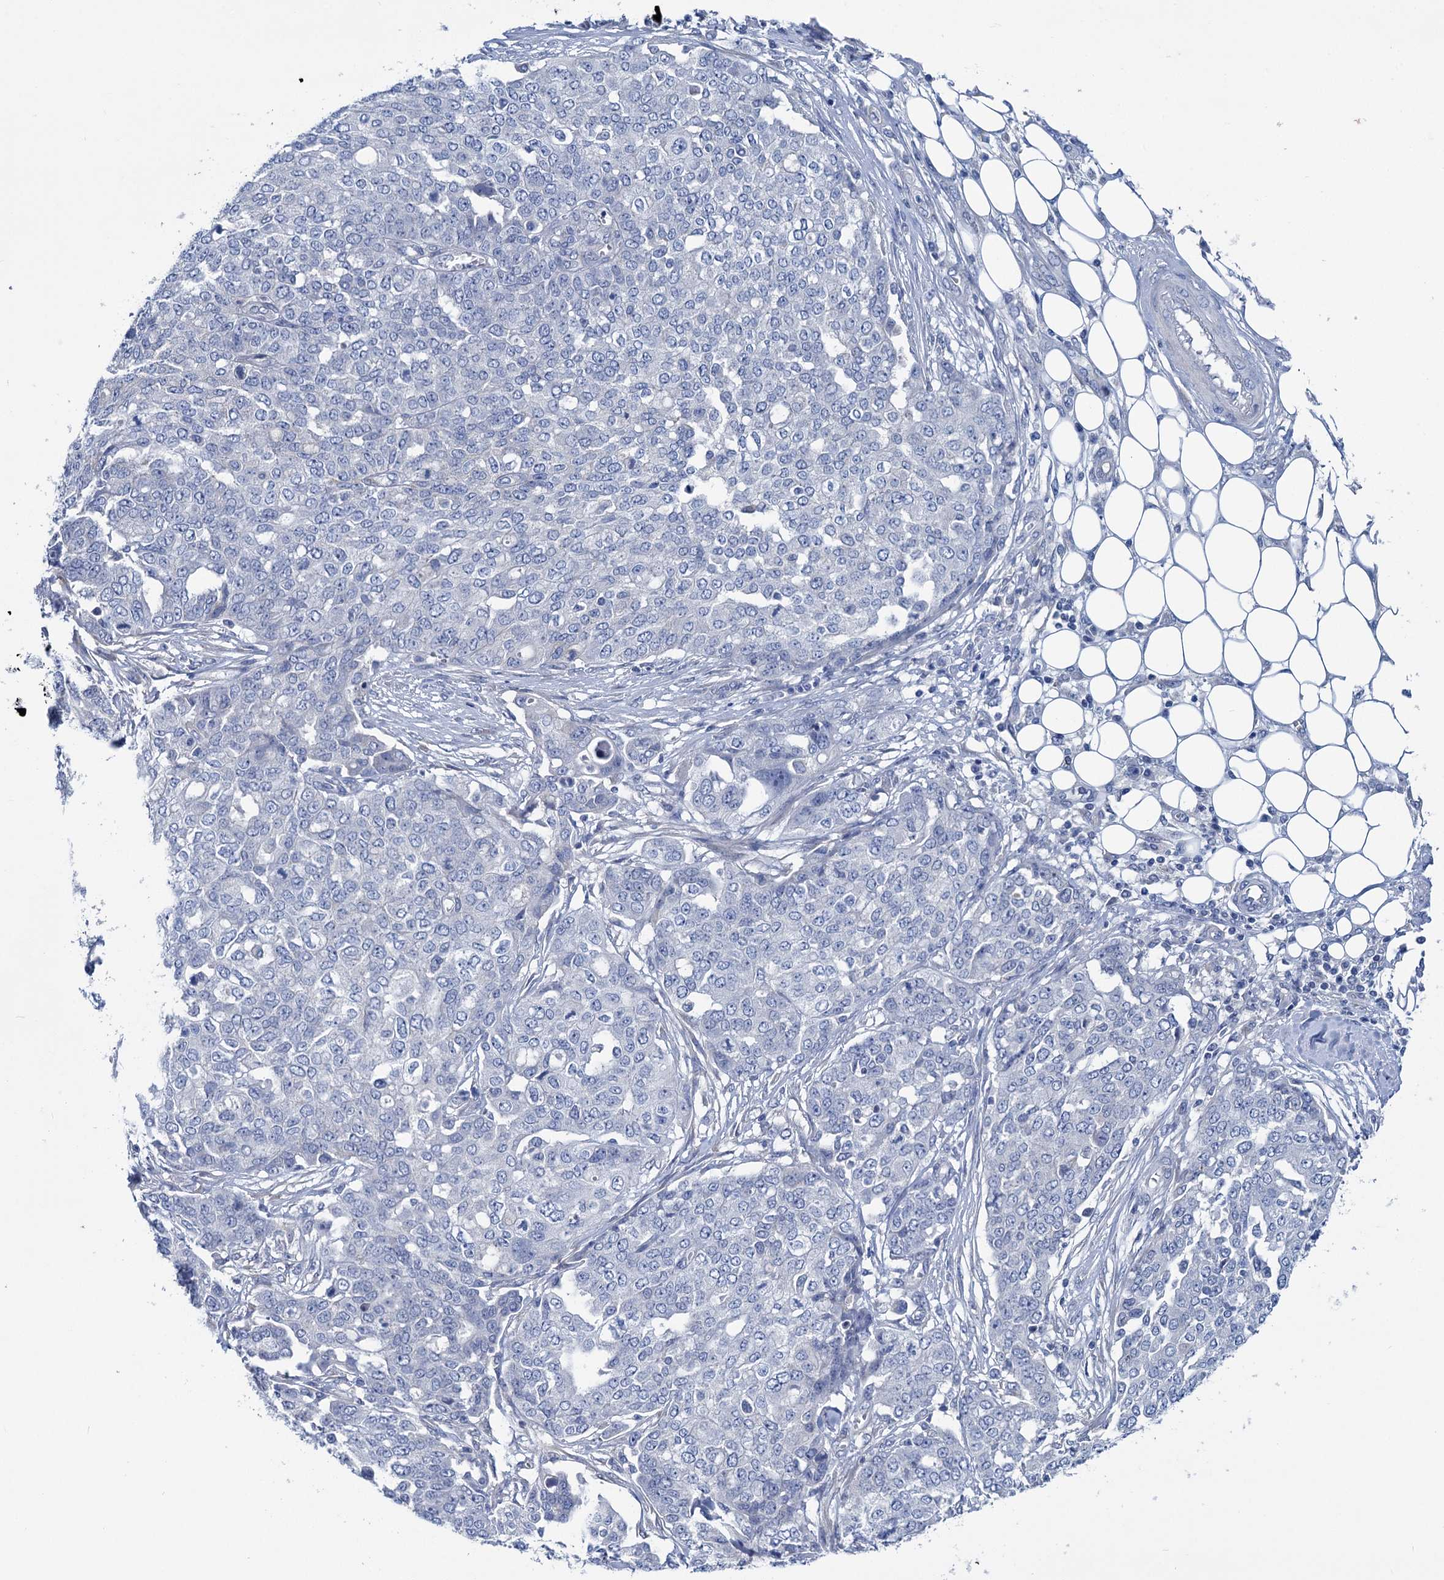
{"staining": {"intensity": "negative", "quantity": "none", "location": "none"}, "tissue": "ovarian cancer", "cell_type": "Tumor cells", "image_type": "cancer", "snomed": [{"axis": "morphology", "description": "Cystadenocarcinoma, serous, NOS"}, {"axis": "topography", "description": "Soft tissue"}, {"axis": "topography", "description": "Ovary"}], "caption": "A high-resolution histopathology image shows IHC staining of ovarian serous cystadenocarcinoma, which demonstrates no significant staining in tumor cells.", "gene": "CHDH", "patient": {"sex": "female", "age": 57}}